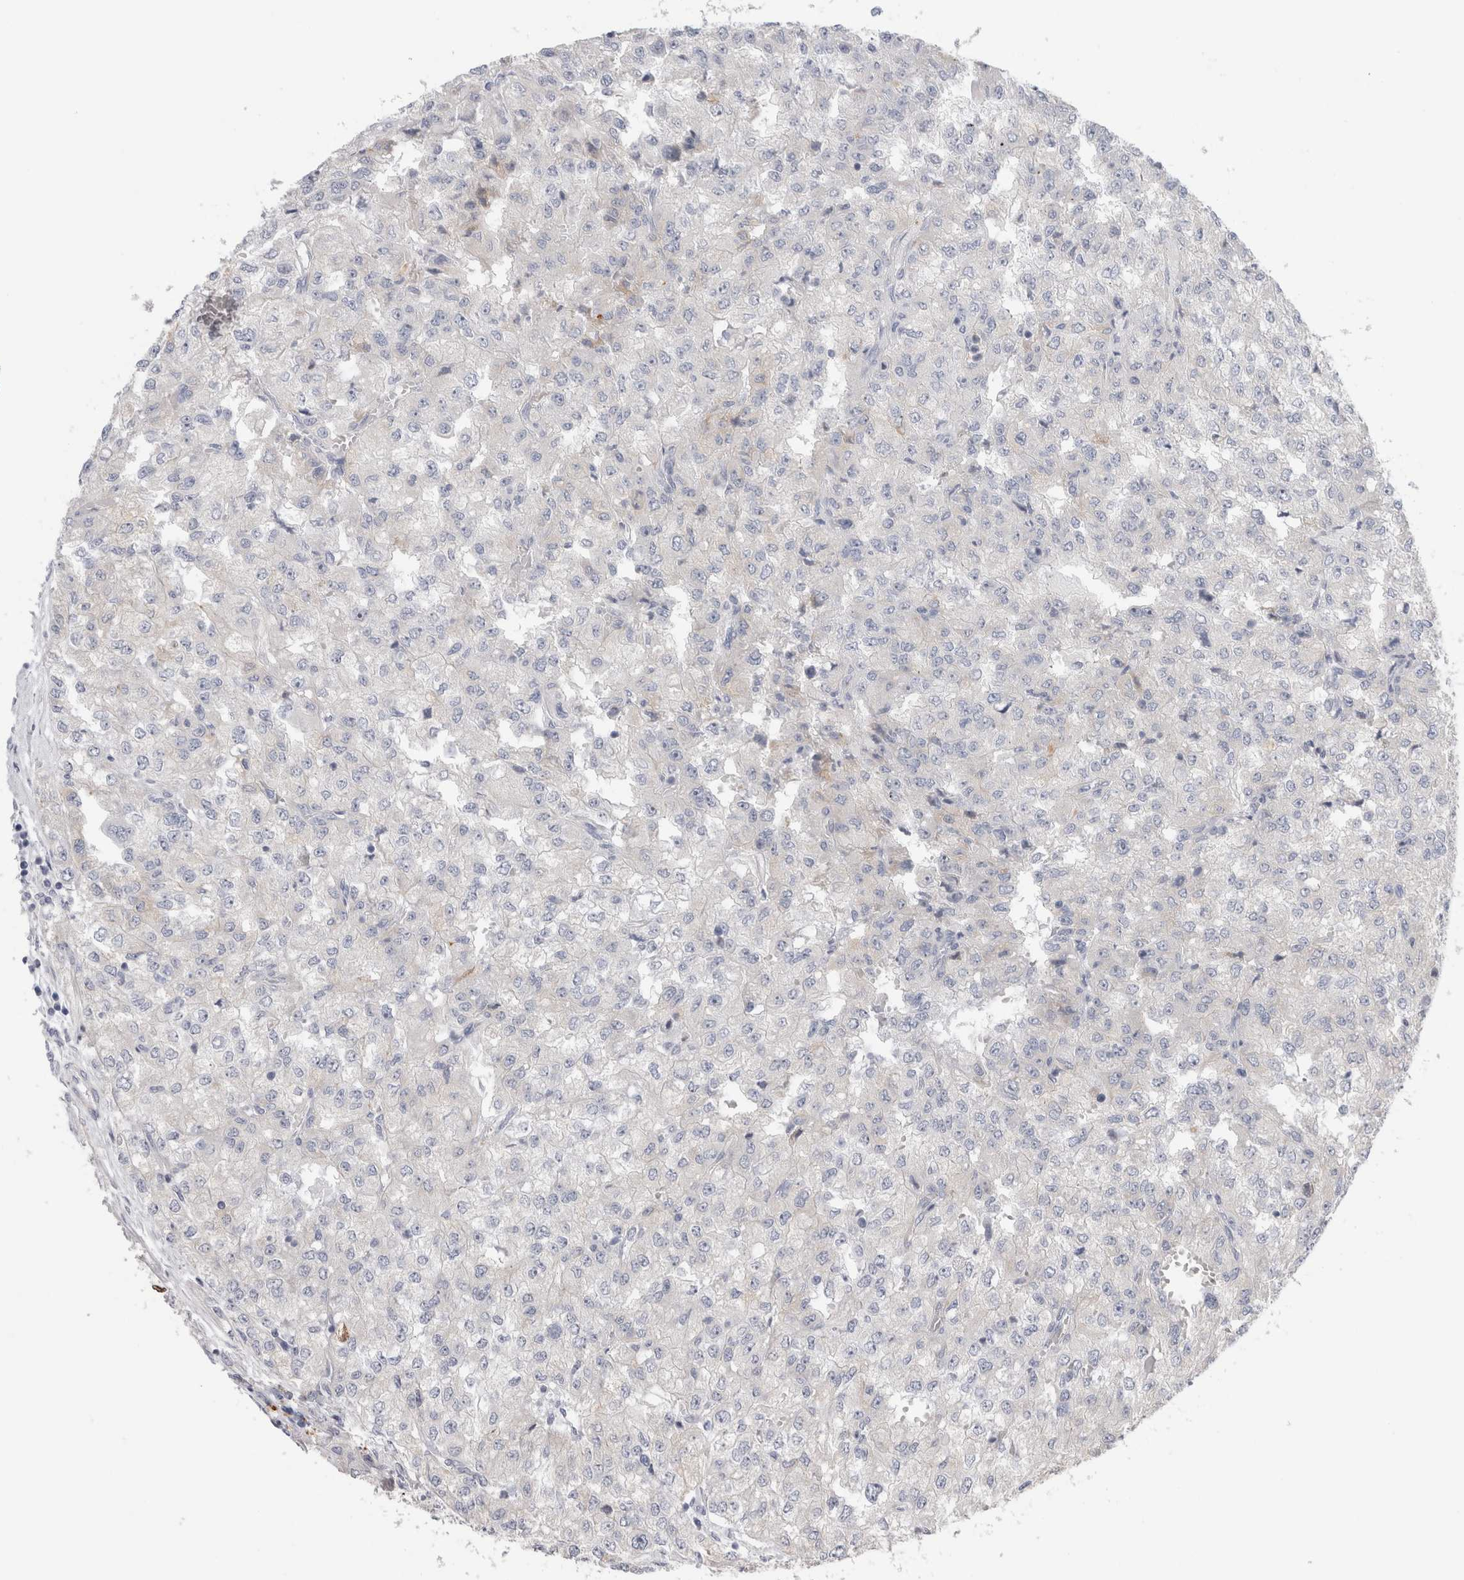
{"staining": {"intensity": "negative", "quantity": "none", "location": "none"}, "tissue": "renal cancer", "cell_type": "Tumor cells", "image_type": "cancer", "snomed": [{"axis": "morphology", "description": "Adenocarcinoma, NOS"}, {"axis": "topography", "description": "Kidney"}], "caption": "Immunohistochemical staining of renal adenocarcinoma demonstrates no significant positivity in tumor cells.", "gene": "SLC20A2", "patient": {"sex": "female", "age": 54}}